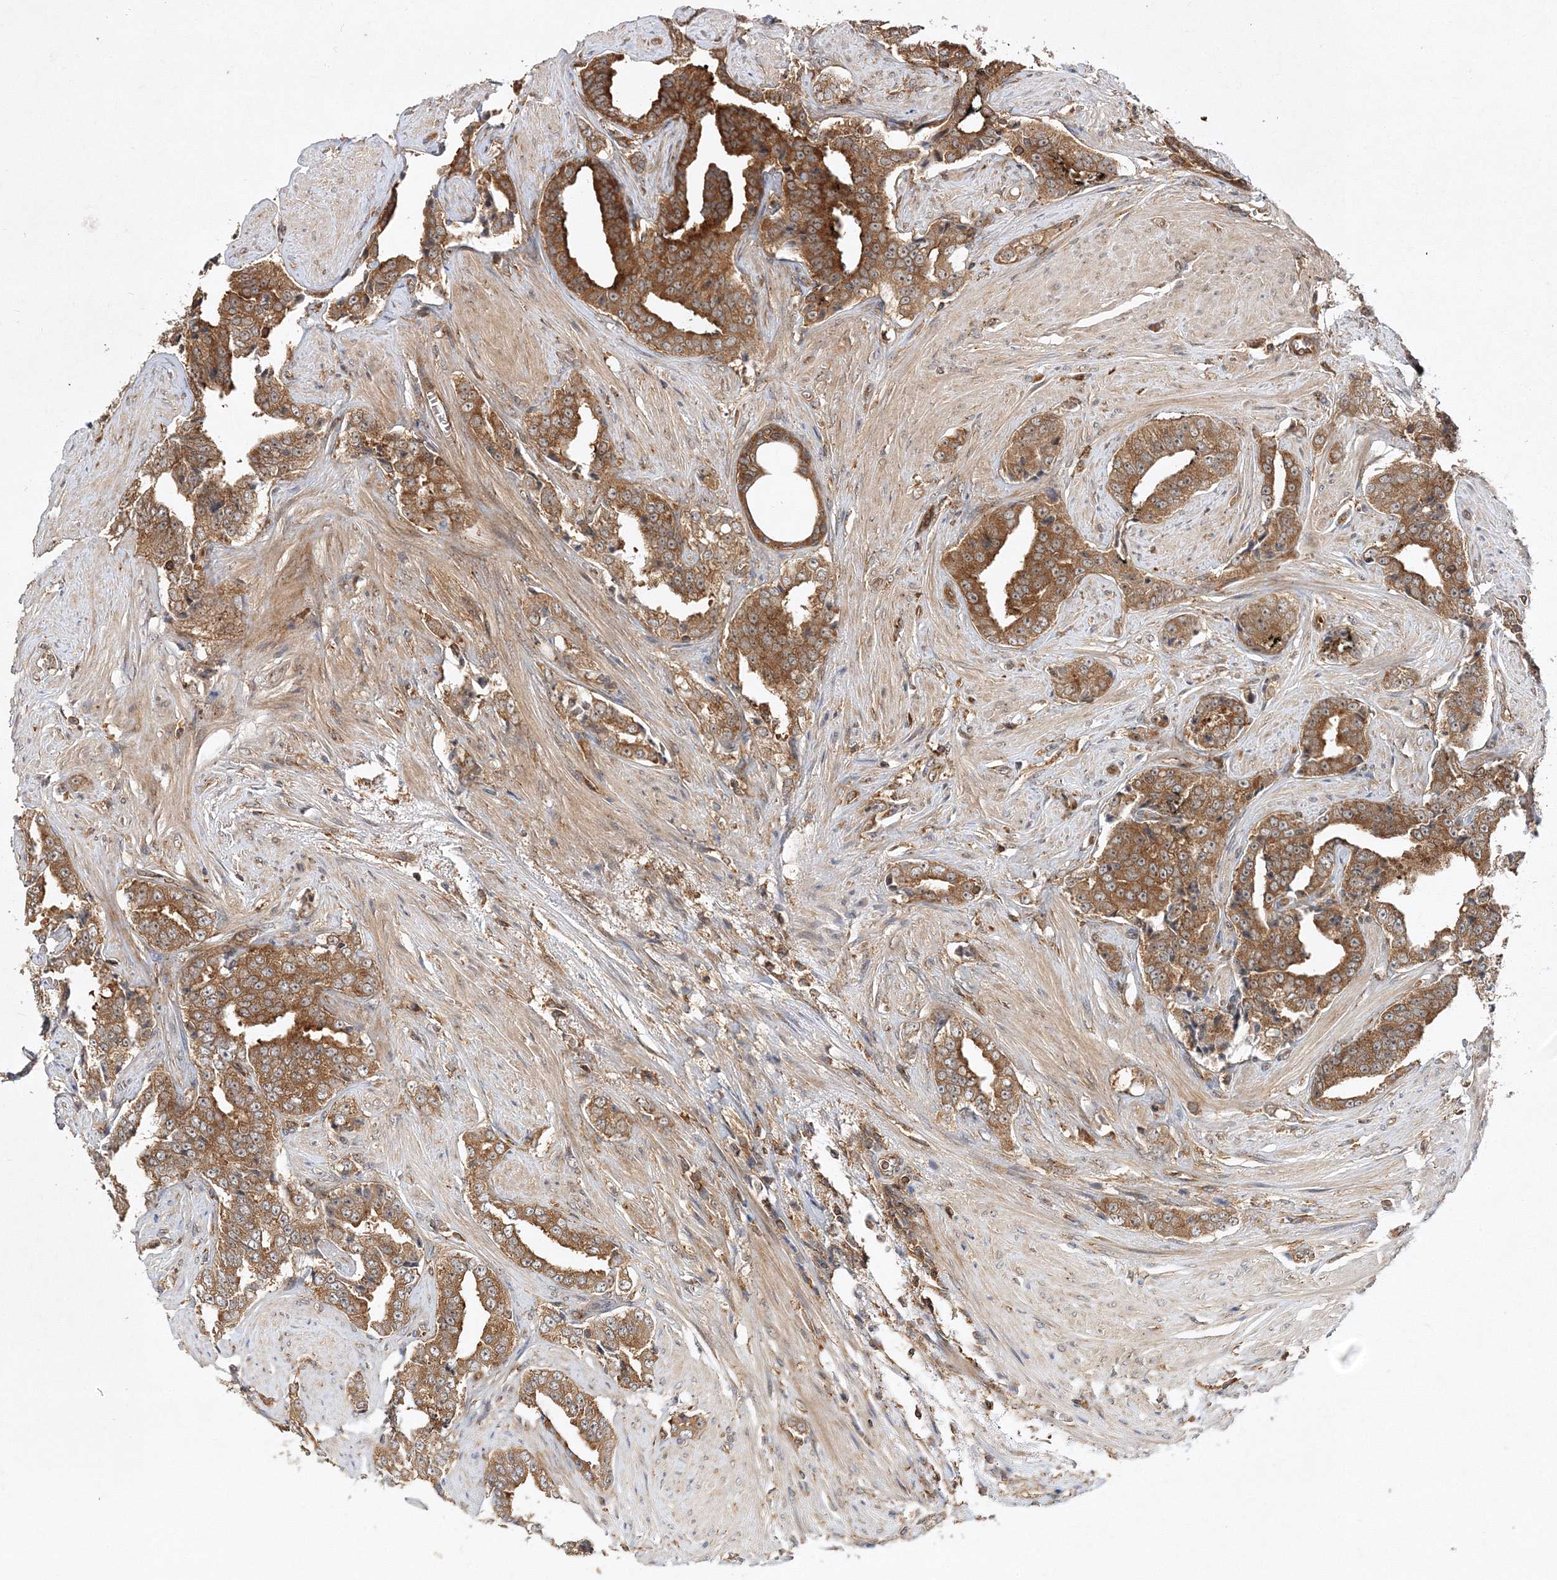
{"staining": {"intensity": "moderate", "quantity": ">75%", "location": "cytoplasmic/membranous"}, "tissue": "prostate cancer", "cell_type": "Tumor cells", "image_type": "cancer", "snomed": [{"axis": "morphology", "description": "Adenocarcinoma, High grade"}, {"axis": "topography", "description": "Prostate"}], "caption": "Prostate cancer stained for a protein exhibits moderate cytoplasmic/membranous positivity in tumor cells.", "gene": "WDR37", "patient": {"sex": "male", "age": 71}}